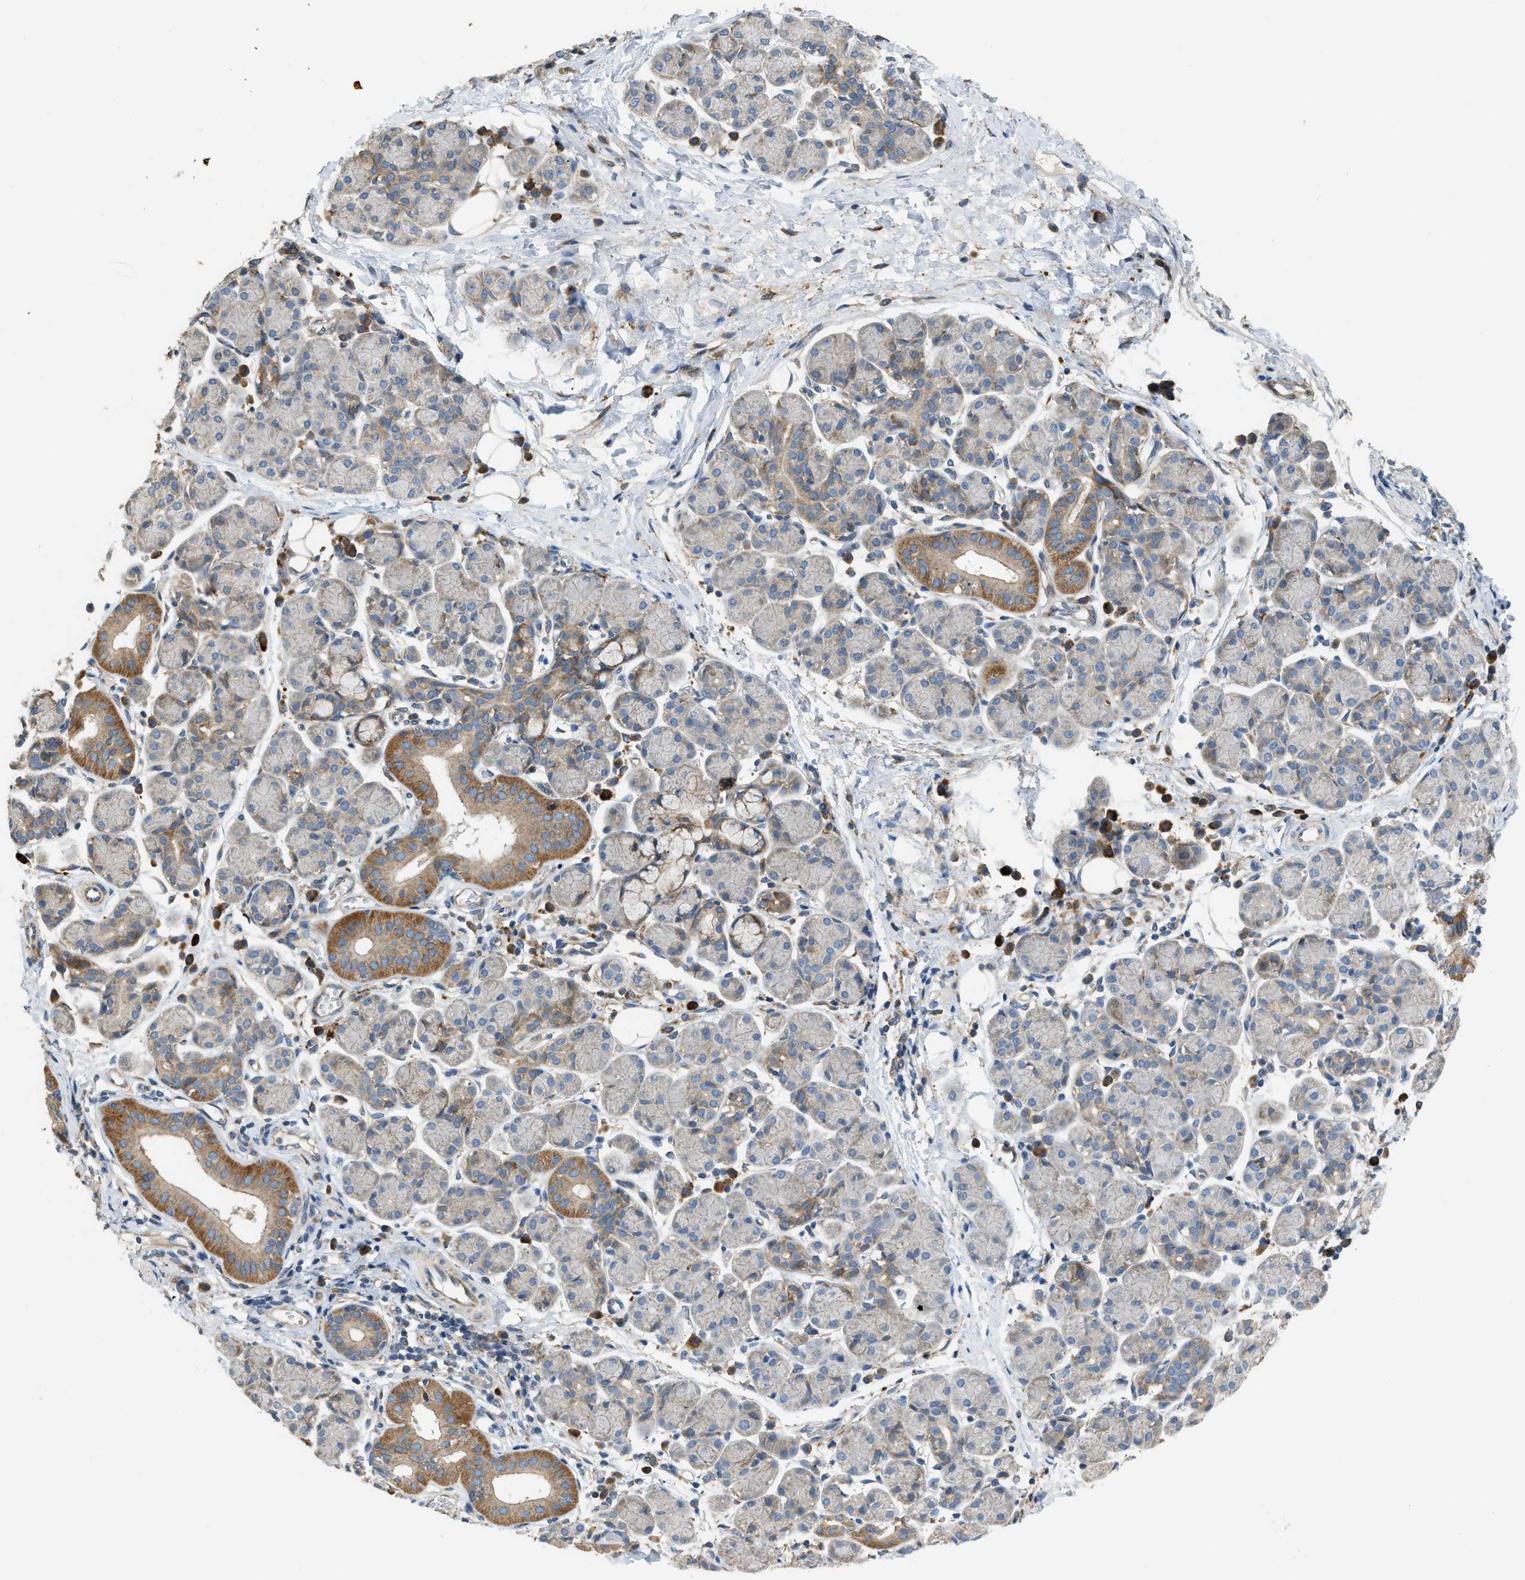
{"staining": {"intensity": "moderate", "quantity": "<25%", "location": "cytoplasmic/membranous"}, "tissue": "salivary gland", "cell_type": "Glandular cells", "image_type": "normal", "snomed": [{"axis": "morphology", "description": "Normal tissue, NOS"}, {"axis": "morphology", "description": "Inflammation, NOS"}, {"axis": "topography", "description": "Lymph node"}, {"axis": "topography", "description": "Salivary gland"}], "caption": "Immunohistochemical staining of unremarkable salivary gland displays <25% levels of moderate cytoplasmic/membranous protein expression in approximately <25% of glandular cells.", "gene": "TMEM68", "patient": {"sex": "male", "age": 3}}